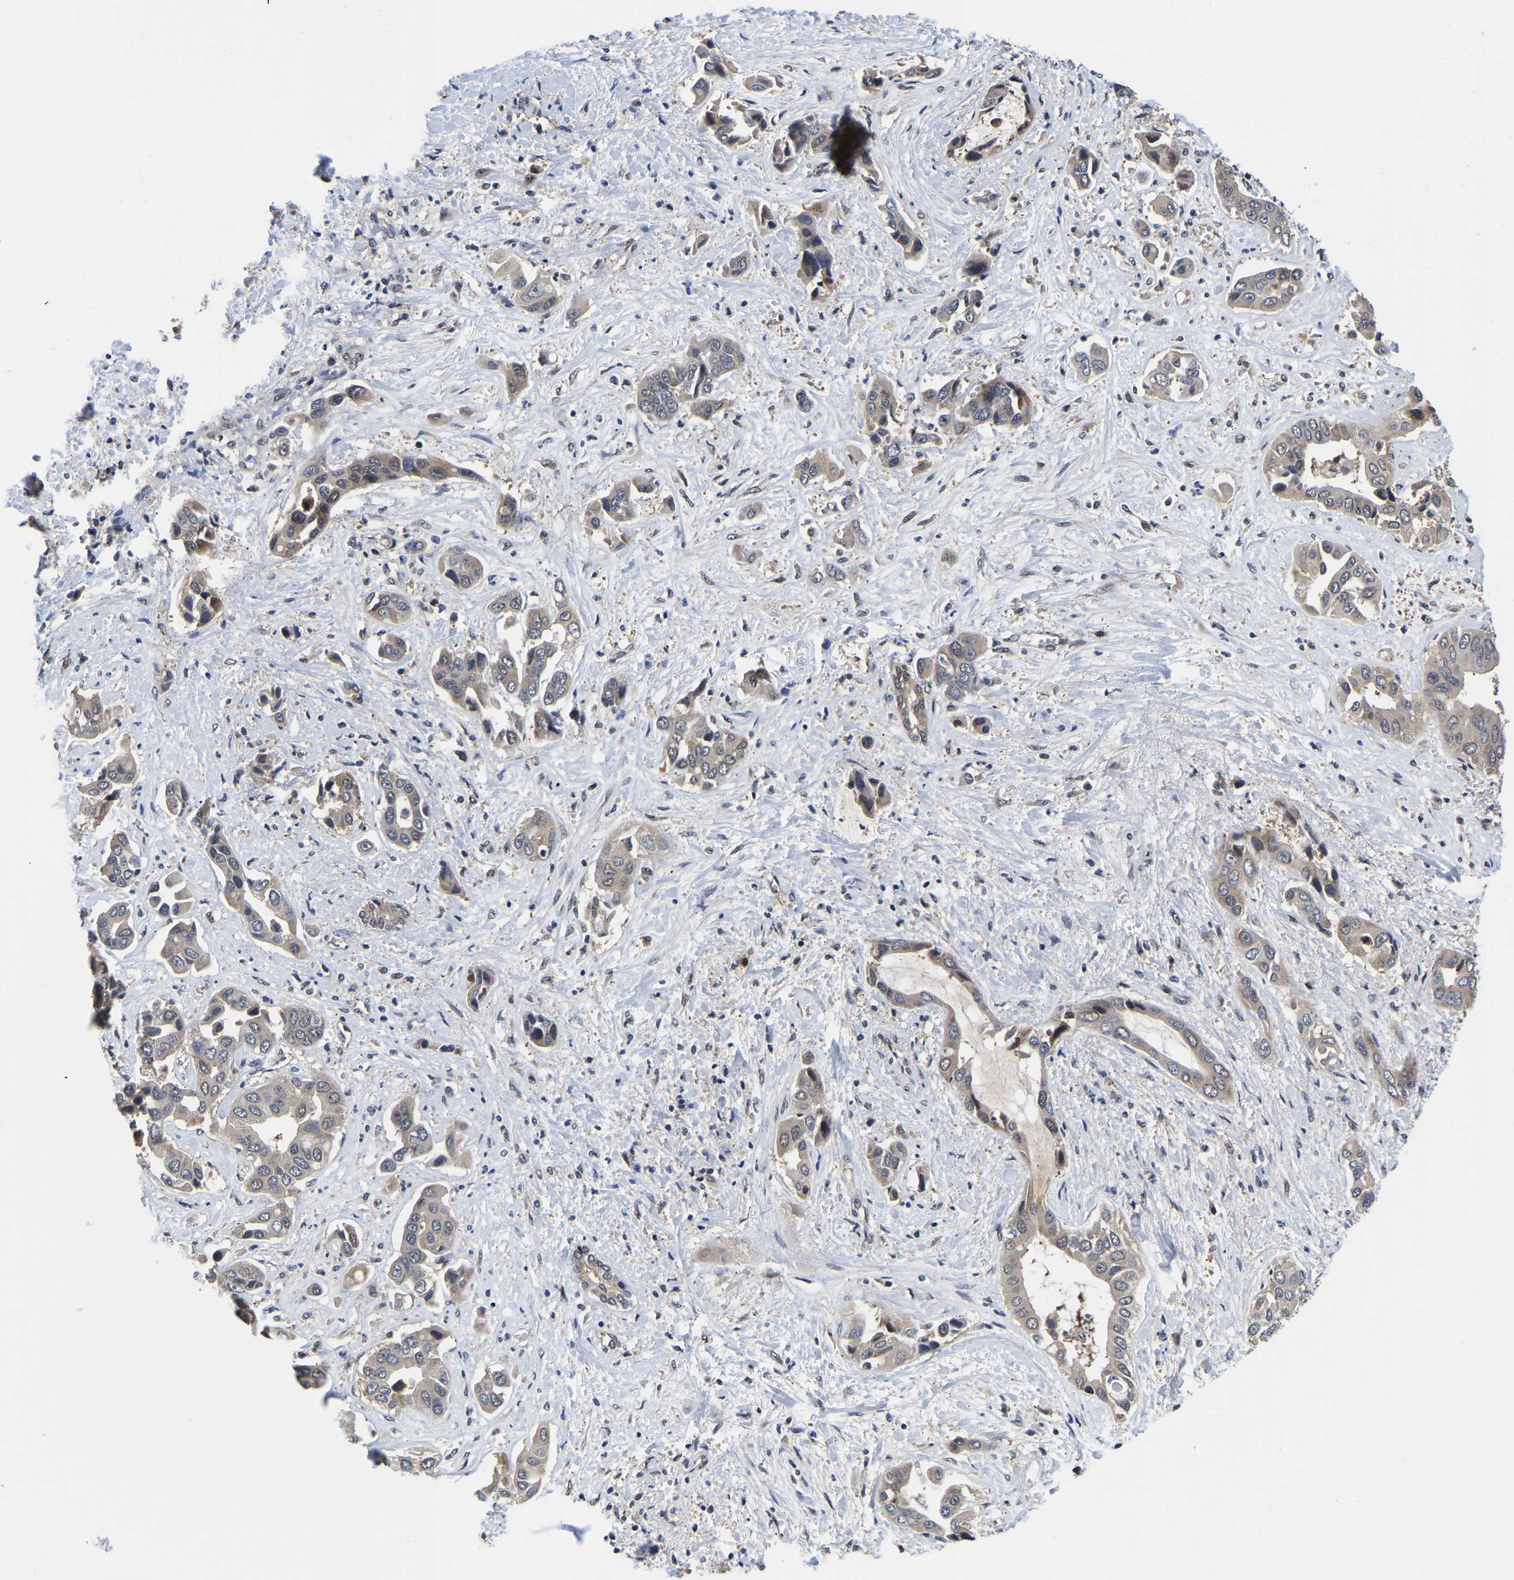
{"staining": {"intensity": "weak", "quantity": ">75%", "location": "cytoplasmic/membranous"}, "tissue": "liver cancer", "cell_type": "Tumor cells", "image_type": "cancer", "snomed": [{"axis": "morphology", "description": "Cholangiocarcinoma"}, {"axis": "topography", "description": "Liver"}], "caption": "Immunohistochemistry (IHC) micrograph of human liver cancer (cholangiocarcinoma) stained for a protein (brown), which reveals low levels of weak cytoplasmic/membranous staining in about >75% of tumor cells.", "gene": "MCOLN2", "patient": {"sex": "female", "age": 52}}